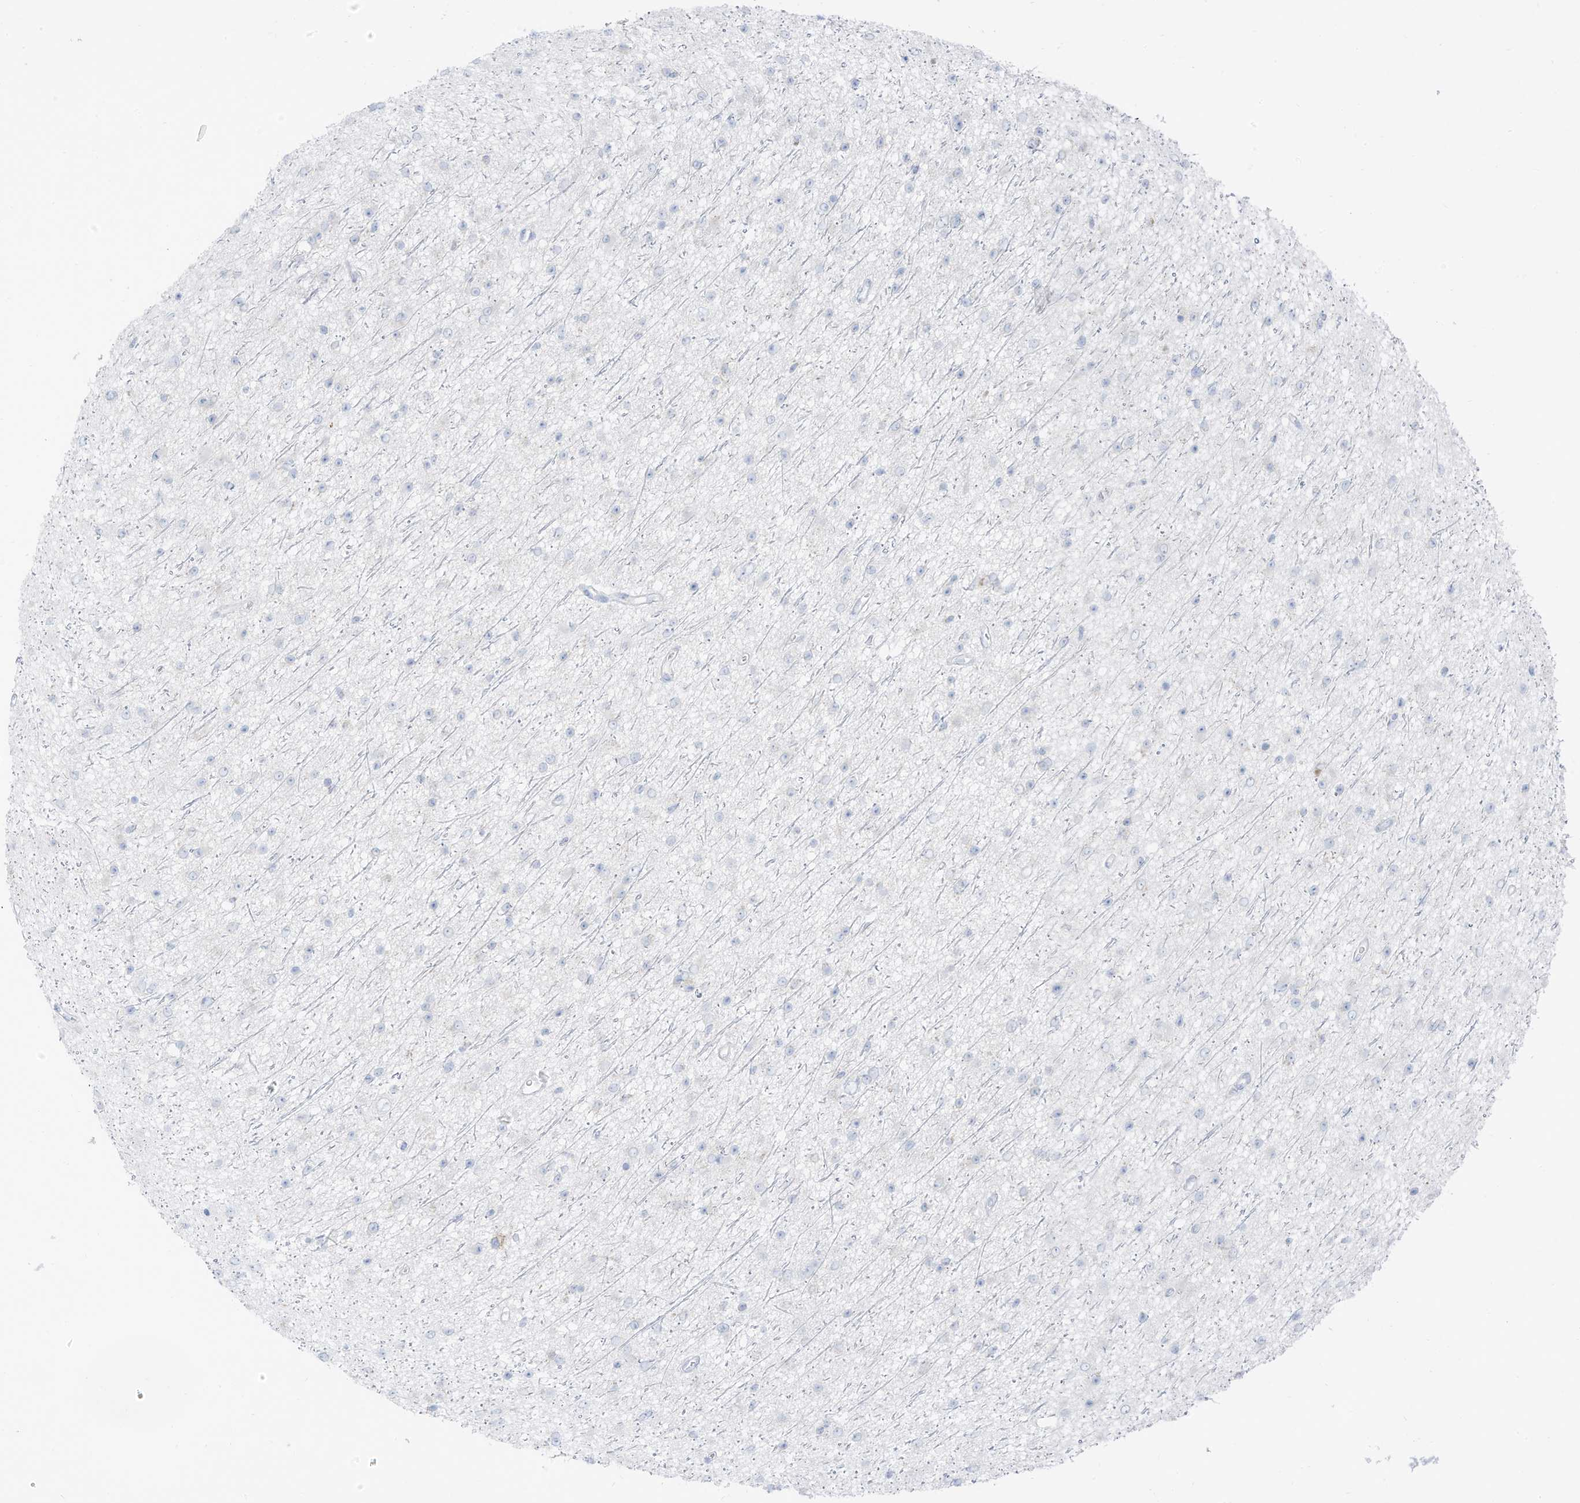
{"staining": {"intensity": "negative", "quantity": "none", "location": "none"}, "tissue": "glioma", "cell_type": "Tumor cells", "image_type": "cancer", "snomed": [{"axis": "morphology", "description": "Glioma, malignant, Low grade"}, {"axis": "topography", "description": "Cerebral cortex"}], "caption": "Malignant glioma (low-grade) was stained to show a protein in brown. There is no significant expression in tumor cells.", "gene": "ETHE1", "patient": {"sex": "female", "age": 39}}